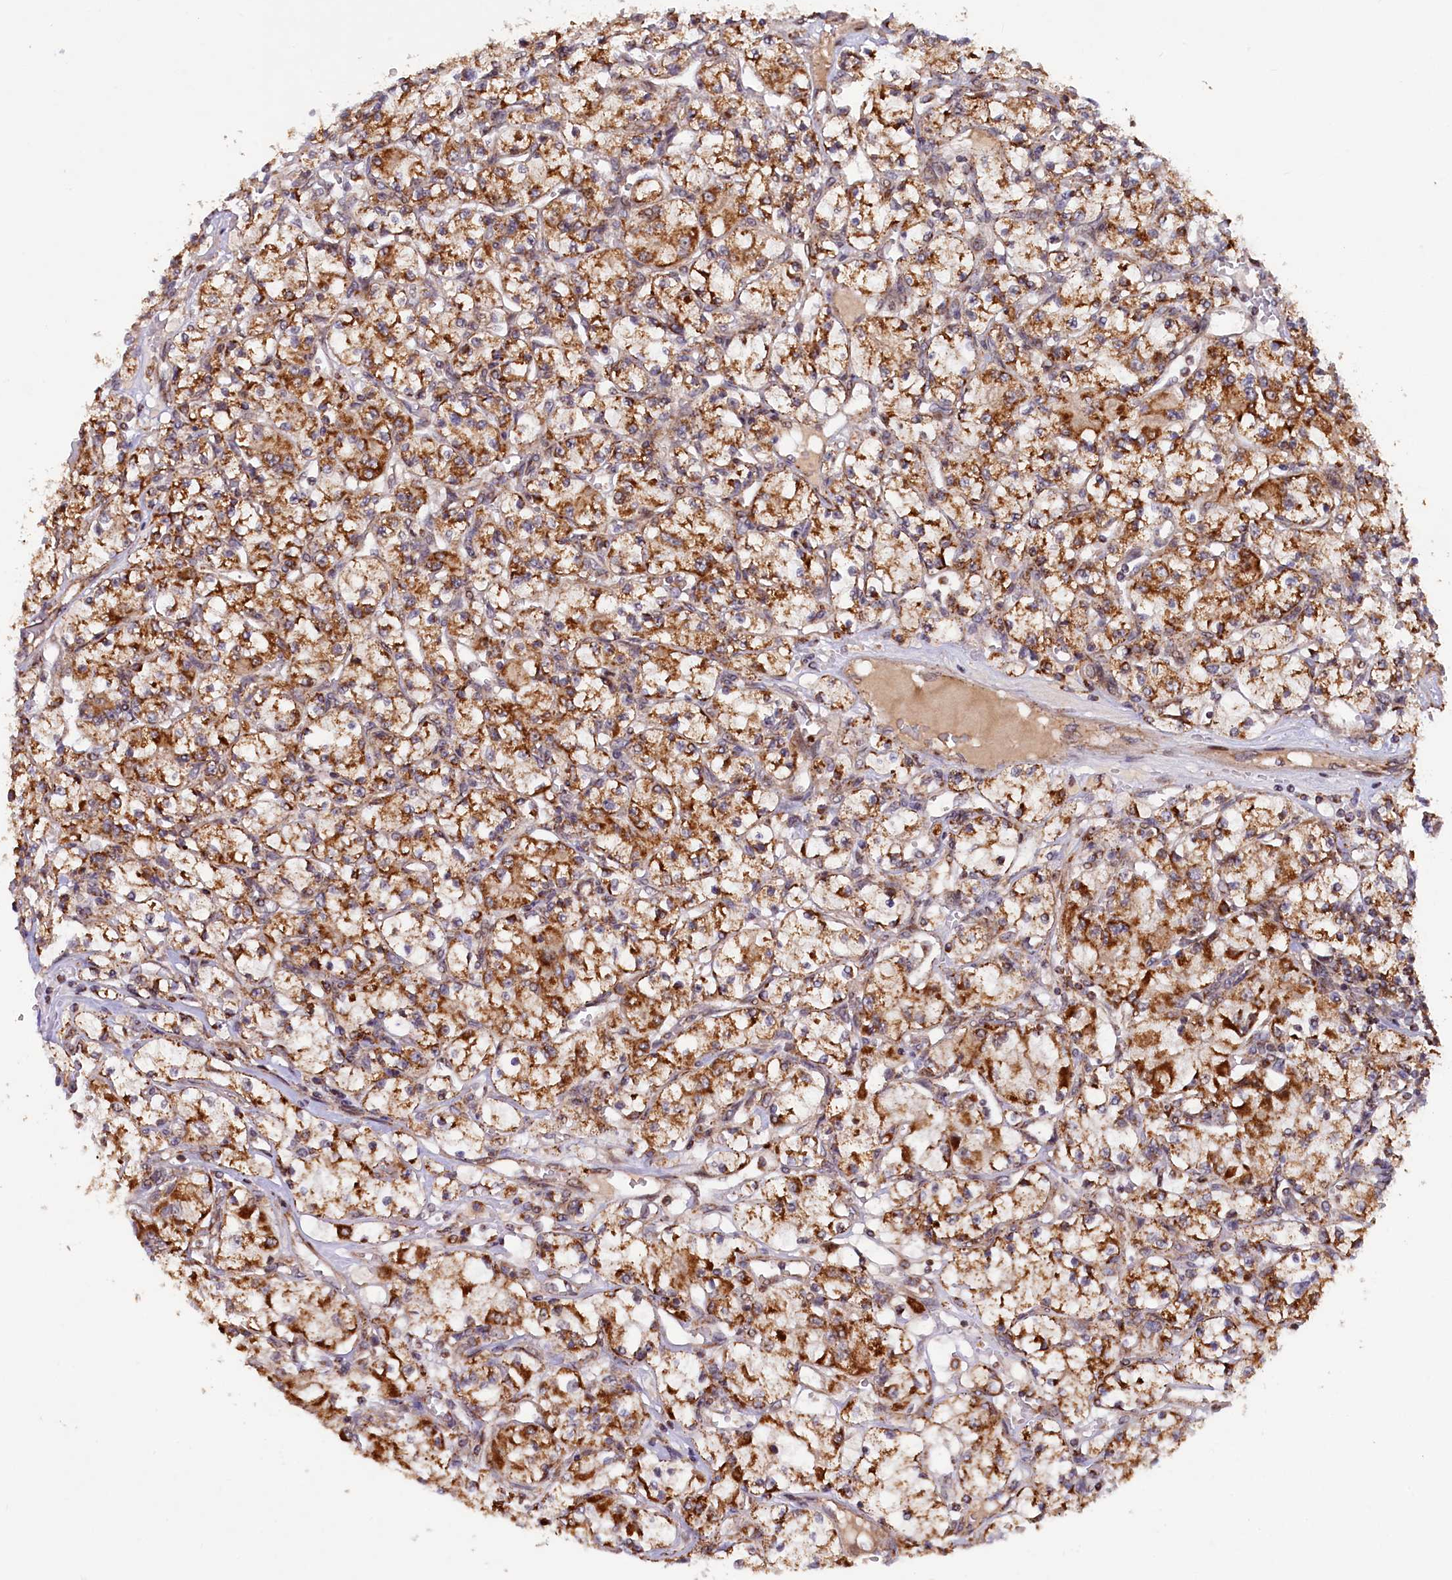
{"staining": {"intensity": "strong", "quantity": "25%-75%", "location": "cytoplasmic/membranous"}, "tissue": "renal cancer", "cell_type": "Tumor cells", "image_type": "cancer", "snomed": [{"axis": "morphology", "description": "Adenocarcinoma, NOS"}, {"axis": "topography", "description": "Kidney"}], "caption": "Human adenocarcinoma (renal) stained with a protein marker displays strong staining in tumor cells.", "gene": "DUS3L", "patient": {"sex": "female", "age": 59}}